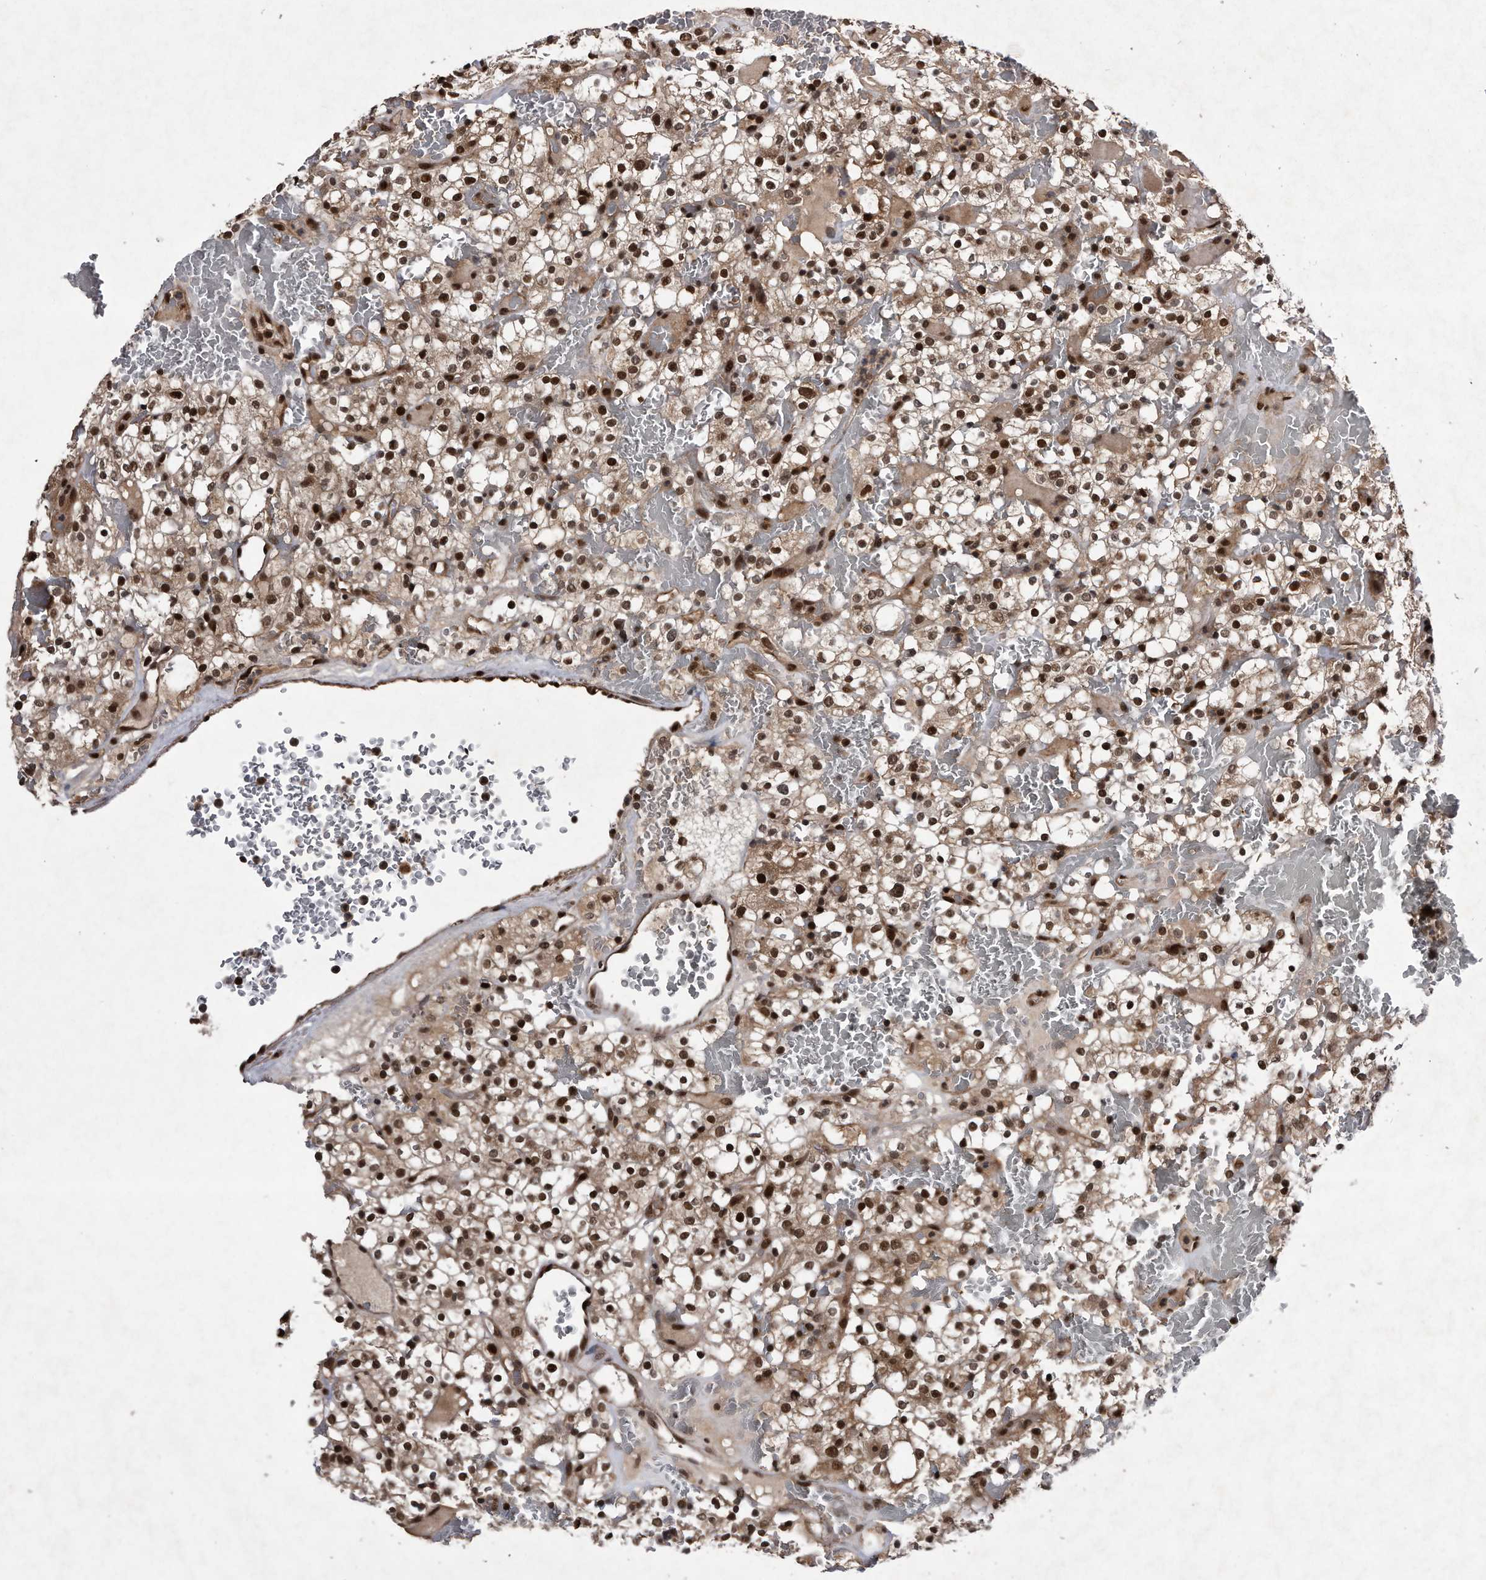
{"staining": {"intensity": "strong", "quantity": ">75%", "location": "nuclear"}, "tissue": "renal cancer", "cell_type": "Tumor cells", "image_type": "cancer", "snomed": [{"axis": "morphology", "description": "Normal tissue, NOS"}, {"axis": "morphology", "description": "Adenocarcinoma, NOS"}, {"axis": "topography", "description": "Kidney"}], "caption": "Renal adenocarcinoma stained with a protein marker reveals strong staining in tumor cells.", "gene": "RAD23B", "patient": {"sex": "female", "age": 72}}